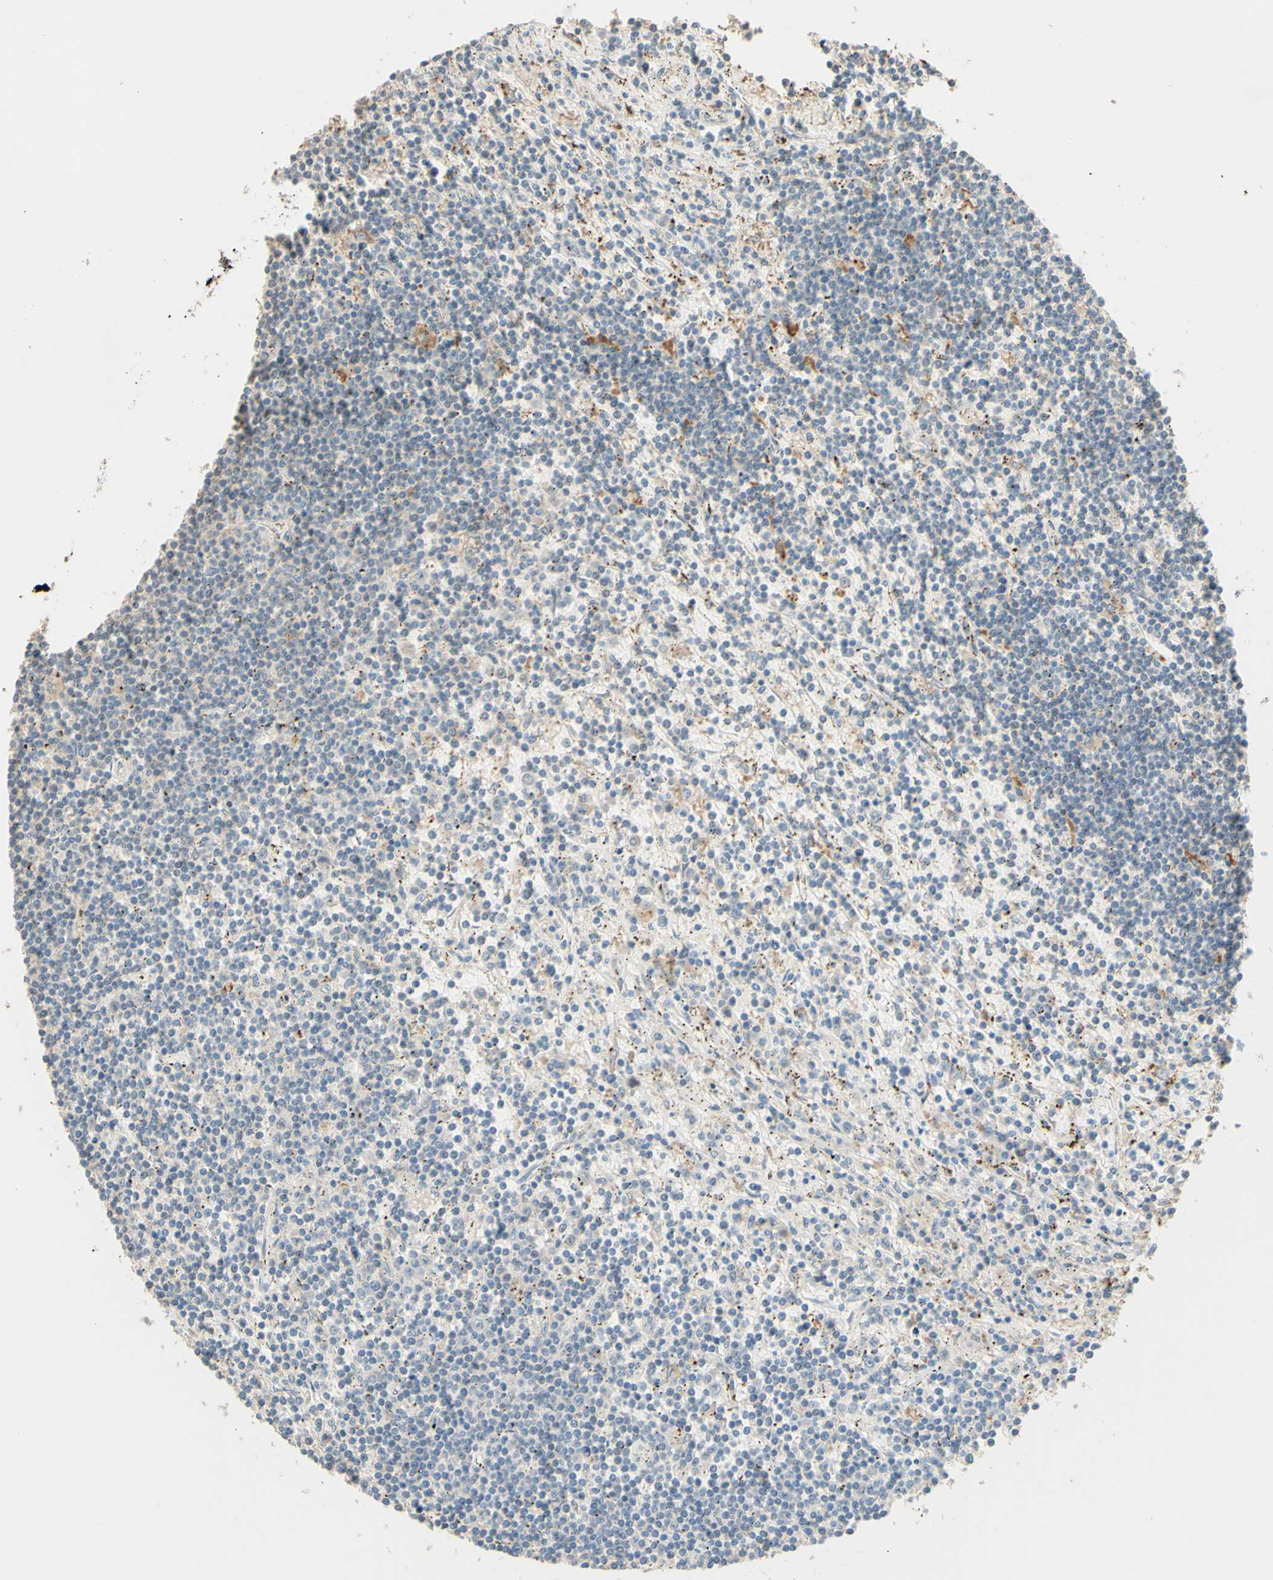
{"staining": {"intensity": "negative", "quantity": "none", "location": "none"}, "tissue": "lymphoma", "cell_type": "Tumor cells", "image_type": "cancer", "snomed": [{"axis": "morphology", "description": "Malignant lymphoma, non-Hodgkin's type, Low grade"}, {"axis": "topography", "description": "Spleen"}], "caption": "Immunohistochemistry (IHC) photomicrograph of neoplastic tissue: human lymphoma stained with DAB (3,3'-diaminobenzidine) demonstrates no significant protein staining in tumor cells. (Brightfield microscopy of DAB (3,3'-diaminobenzidine) immunohistochemistry (IHC) at high magnification).", "gene": "SMIM19", "patient": {"sex": "male", "age": 76}}